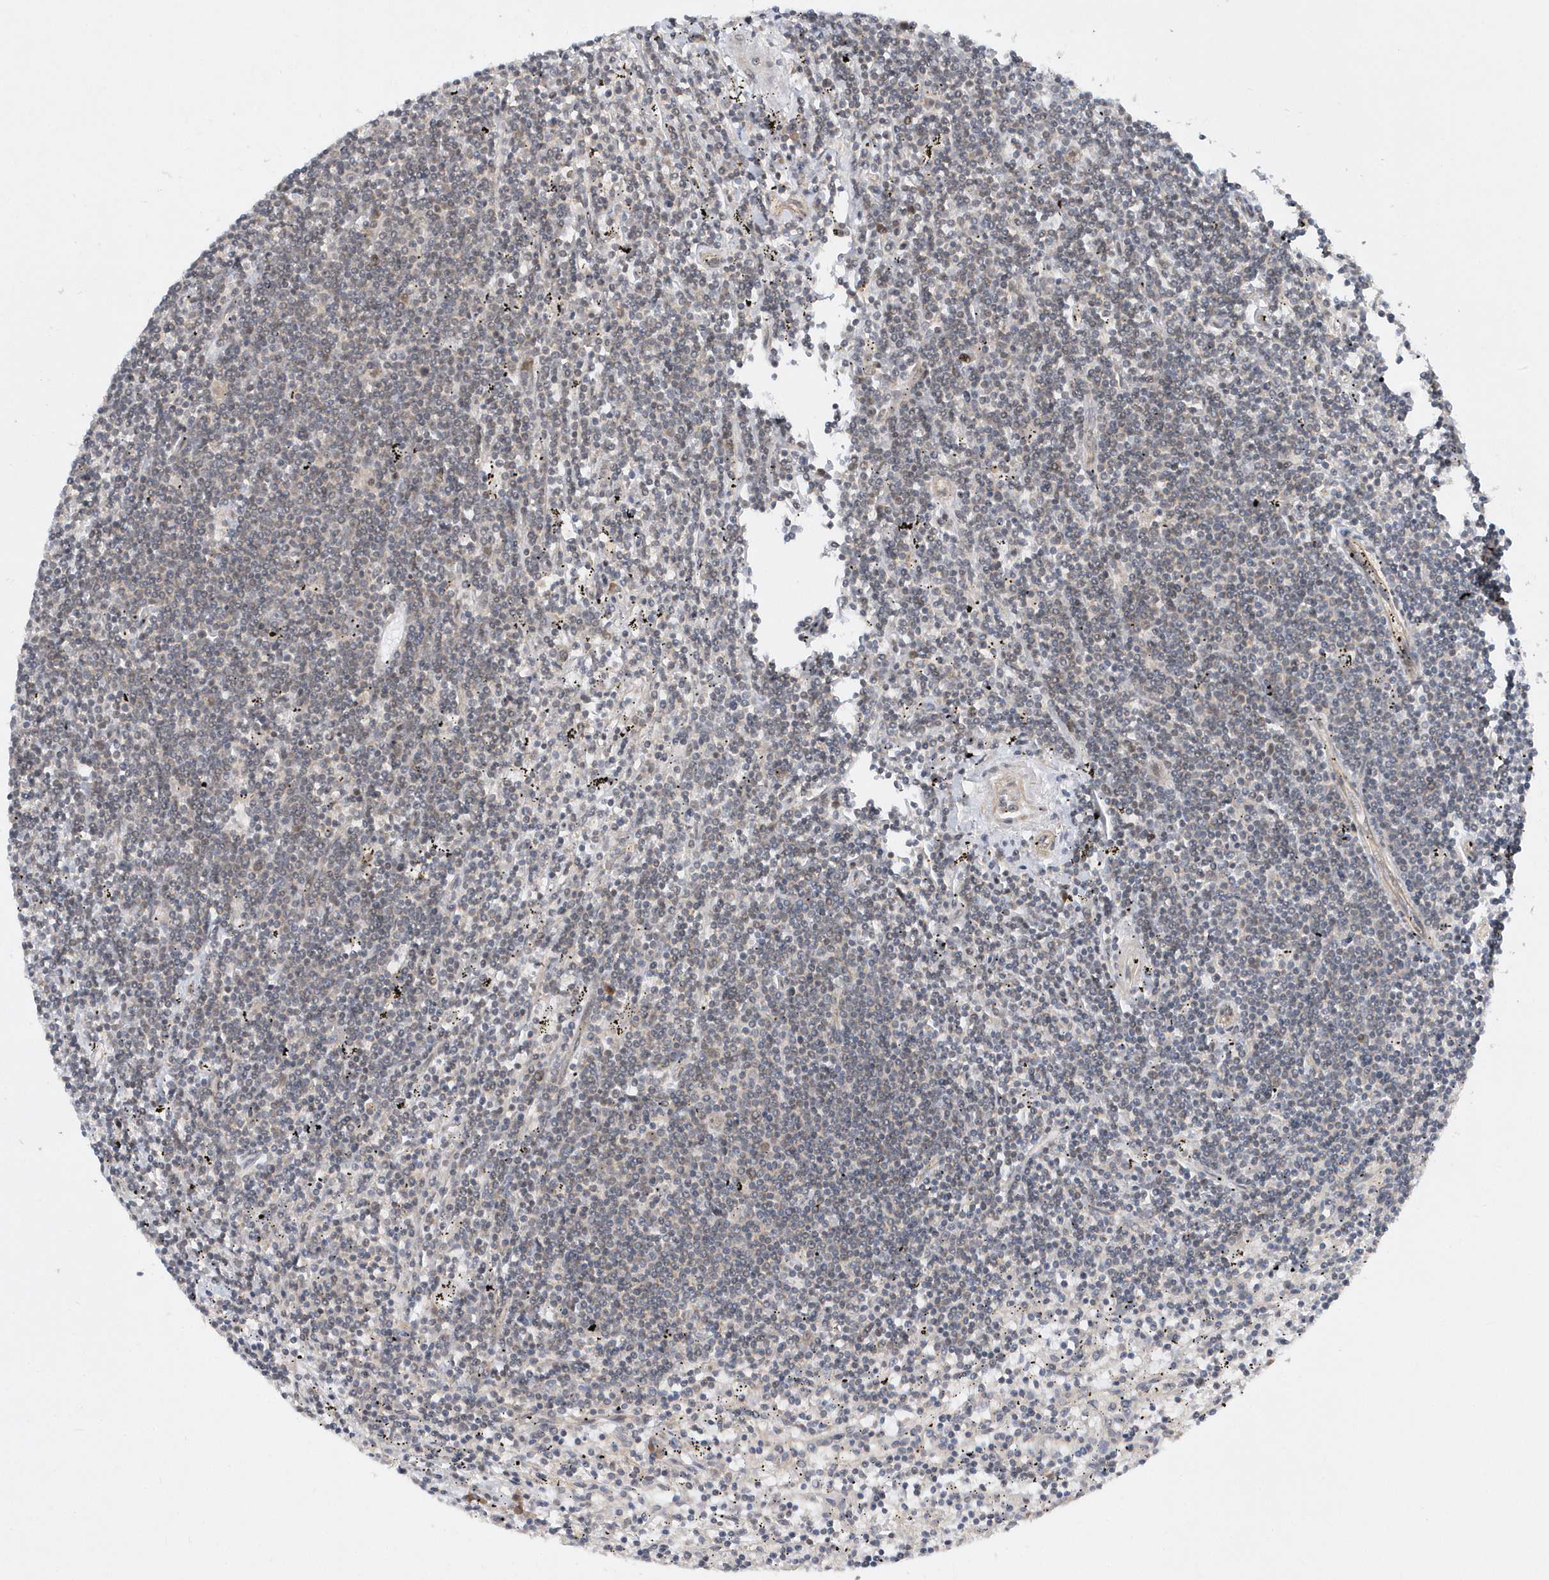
{"staining": {"intensity": "negative", "quantity": "none", "location": "none"}, "tissue": "lymphoma", "cell_type": "Tumor cells", "image_type": "cancer", "snomed": [{"axis": "morphology", "description": "Malignant lymphoma, non-Hodgkin's type, Low grade"}, {"axis": "topography", "description": "Spleen"}], "caption": "This is an IHC histopathology image of low-grade malignant lymphoma, non-Hodgkin's type. There is no staining in tumor cells.", "gene": "MXI1", "patient": {"sex": "male", "age": 76}}